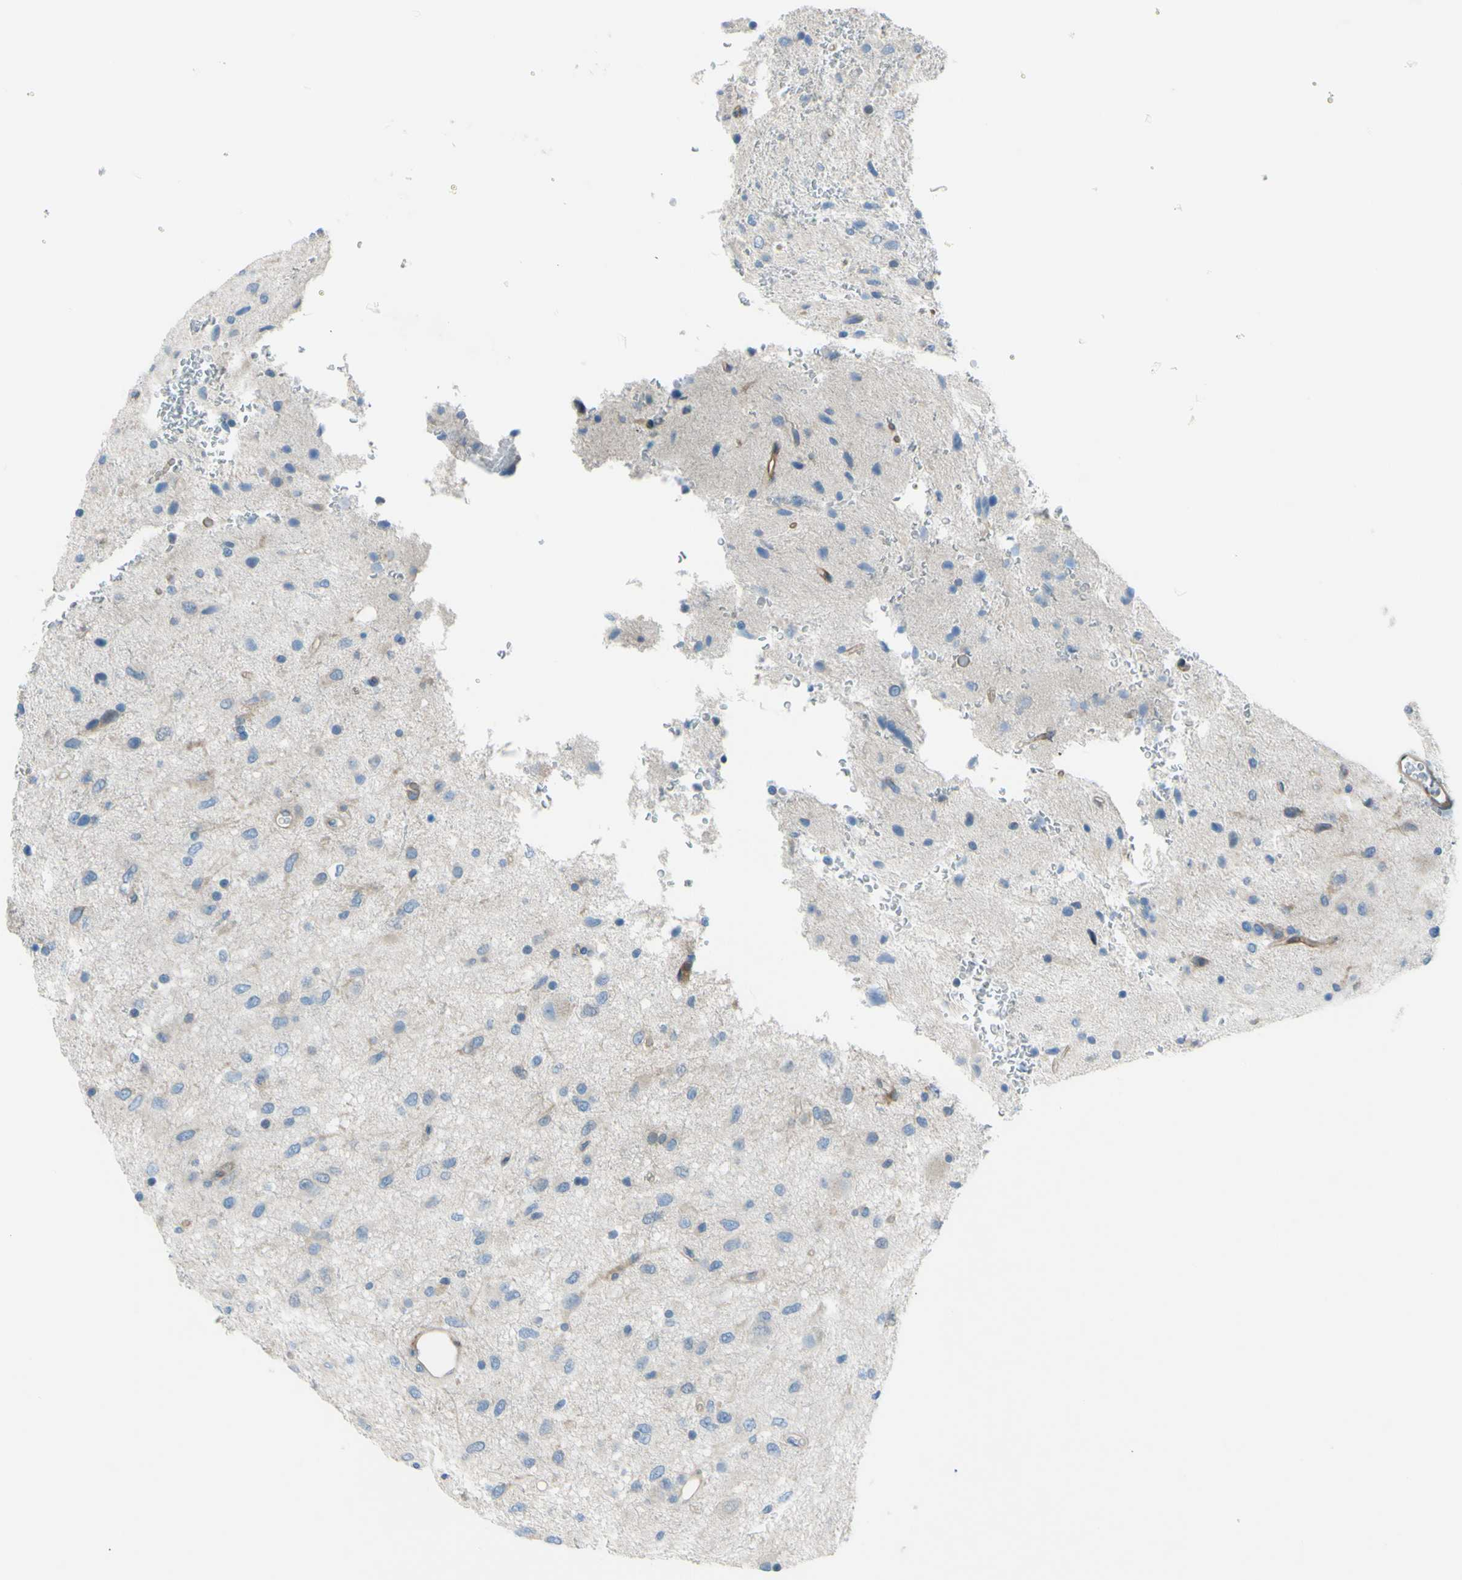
{"staining": {"intensity": "negative", "quantity": "none", "location": "none"}, "tissue": "glioma", "cell_type": "Tumor cells", "image_type": "cancer", "snomed": [{"axis": "morphology", "description": "Glioma, malignant, Low grade"}, {"axis": "topography", "description": "Brain"}], "caption": "DAB immunohistochemical staining of human low-grade glioma (malignant) displays no significant expression in tumor cells.", "gene": "PAK2", "patient": {"sex": "male", "age": 77}}